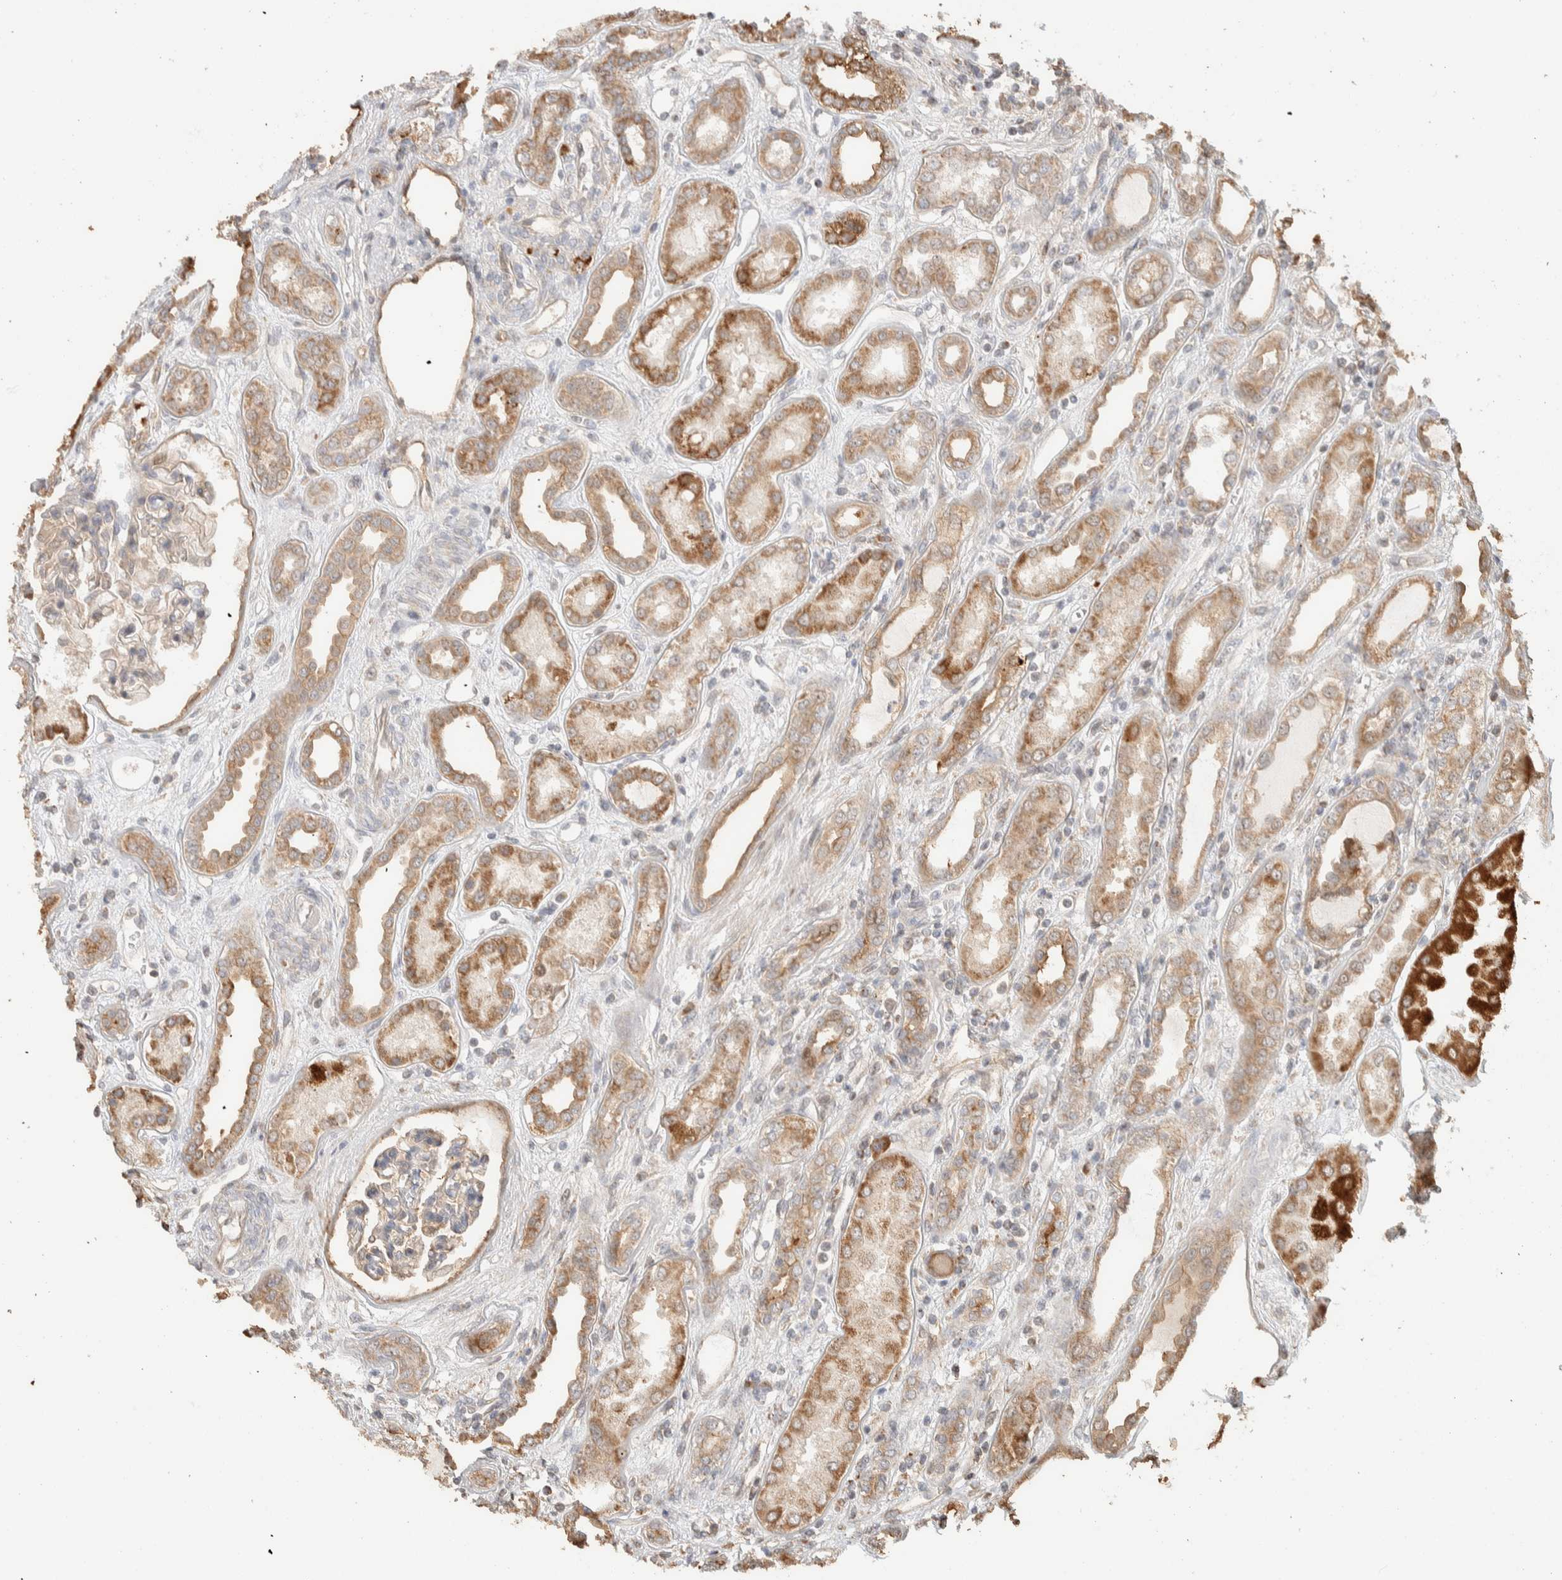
{"staining": {"intensity": "weak", "quantity": "<25%", "location": "cytoplasmic/membranous"}, "tissue": "kidney", "cell_type": "Cells in glomeruli", "image_type": "normal", "snomed": [{"axis": "morphology", "description": "Normal tissue, NOS"}, {"axis": "topography", "description": "Kidney"}], "caption": "This is a image of IHC staining of normal kidney, which shows no positivity in cells in glomeruli.", "gene": "KIF9", "patient": {"sex": "male", "age": 59}}